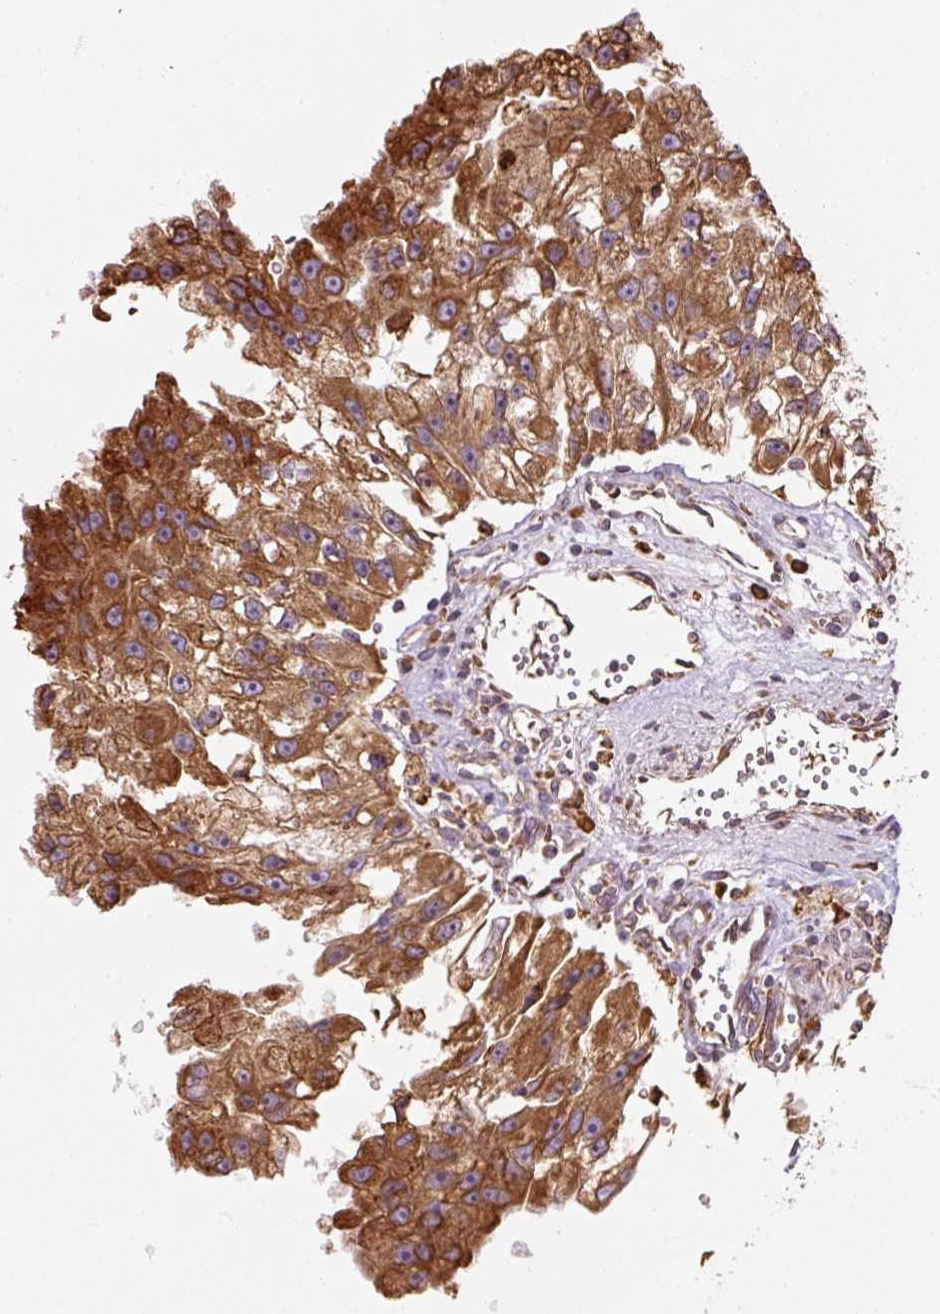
{"staining": {"intensity": "strong", "quantity": ">75%", "location": "cytoplasmic/membranous"}, "tissue": "renal cancer", "cell_type": "Tumor cells", "image_type": "cancer", "snomed": [{"axis": "morphology", "description": "Adenocarcinoma, NOS"}, {"axis": "topography", "description": "Kidney"}], "caption": "A micrograph of renal cancer stained for a protein exhibits strong cytoplasmic/membranous brown staining in tumor cells. The staining was performed using DAB (3,3'-diaminobenzidine) to visualize the protein expression in brown, while the nuclei were stained in blue with hematoxylin (Magnification: 20x).", "gene": "PRKCSH", "patient": {"sex": "male", "age": 63}}